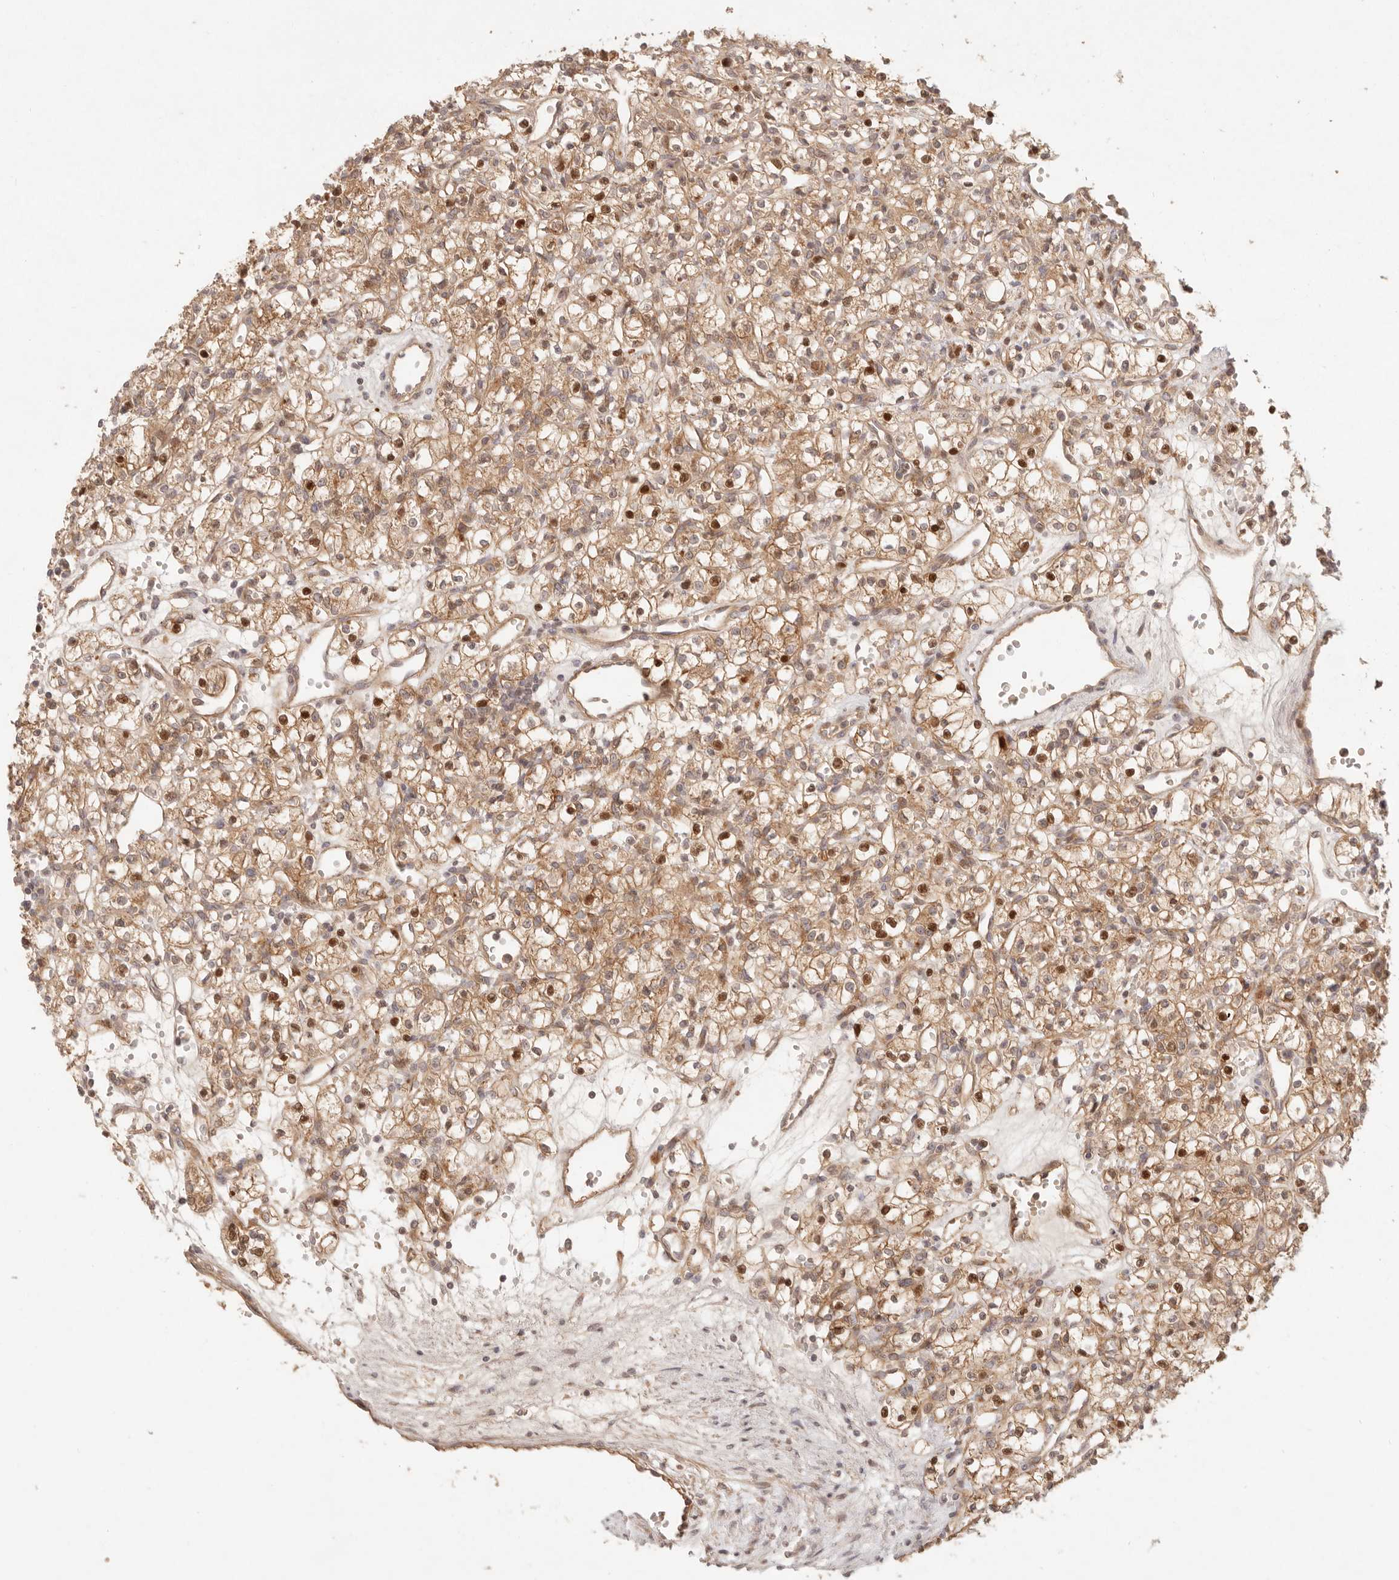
{"staining": {"intensity": "moderate", "quantity": ">75%", "location": "cytoplasmic/membranous,nuclear"}, "tissue": "renal cancer", "cell_type": "Tumor cells", "image_type": "cancer", "snomed": [{"axis": "morphology", "description": "Adenocarcinoma, NOS"}, {"axis": "topography", "description": "Kidney"}], "caption": "Approximately >75% of tumor cells in human adenocarcinoma (renal) show moderate cytoplasmic/membranous and nuclear protein staining as visualized by brown immunohistochemical staining.", "gene": "PPP1R3B", "patient": {"sex": "female", "age": 59}}